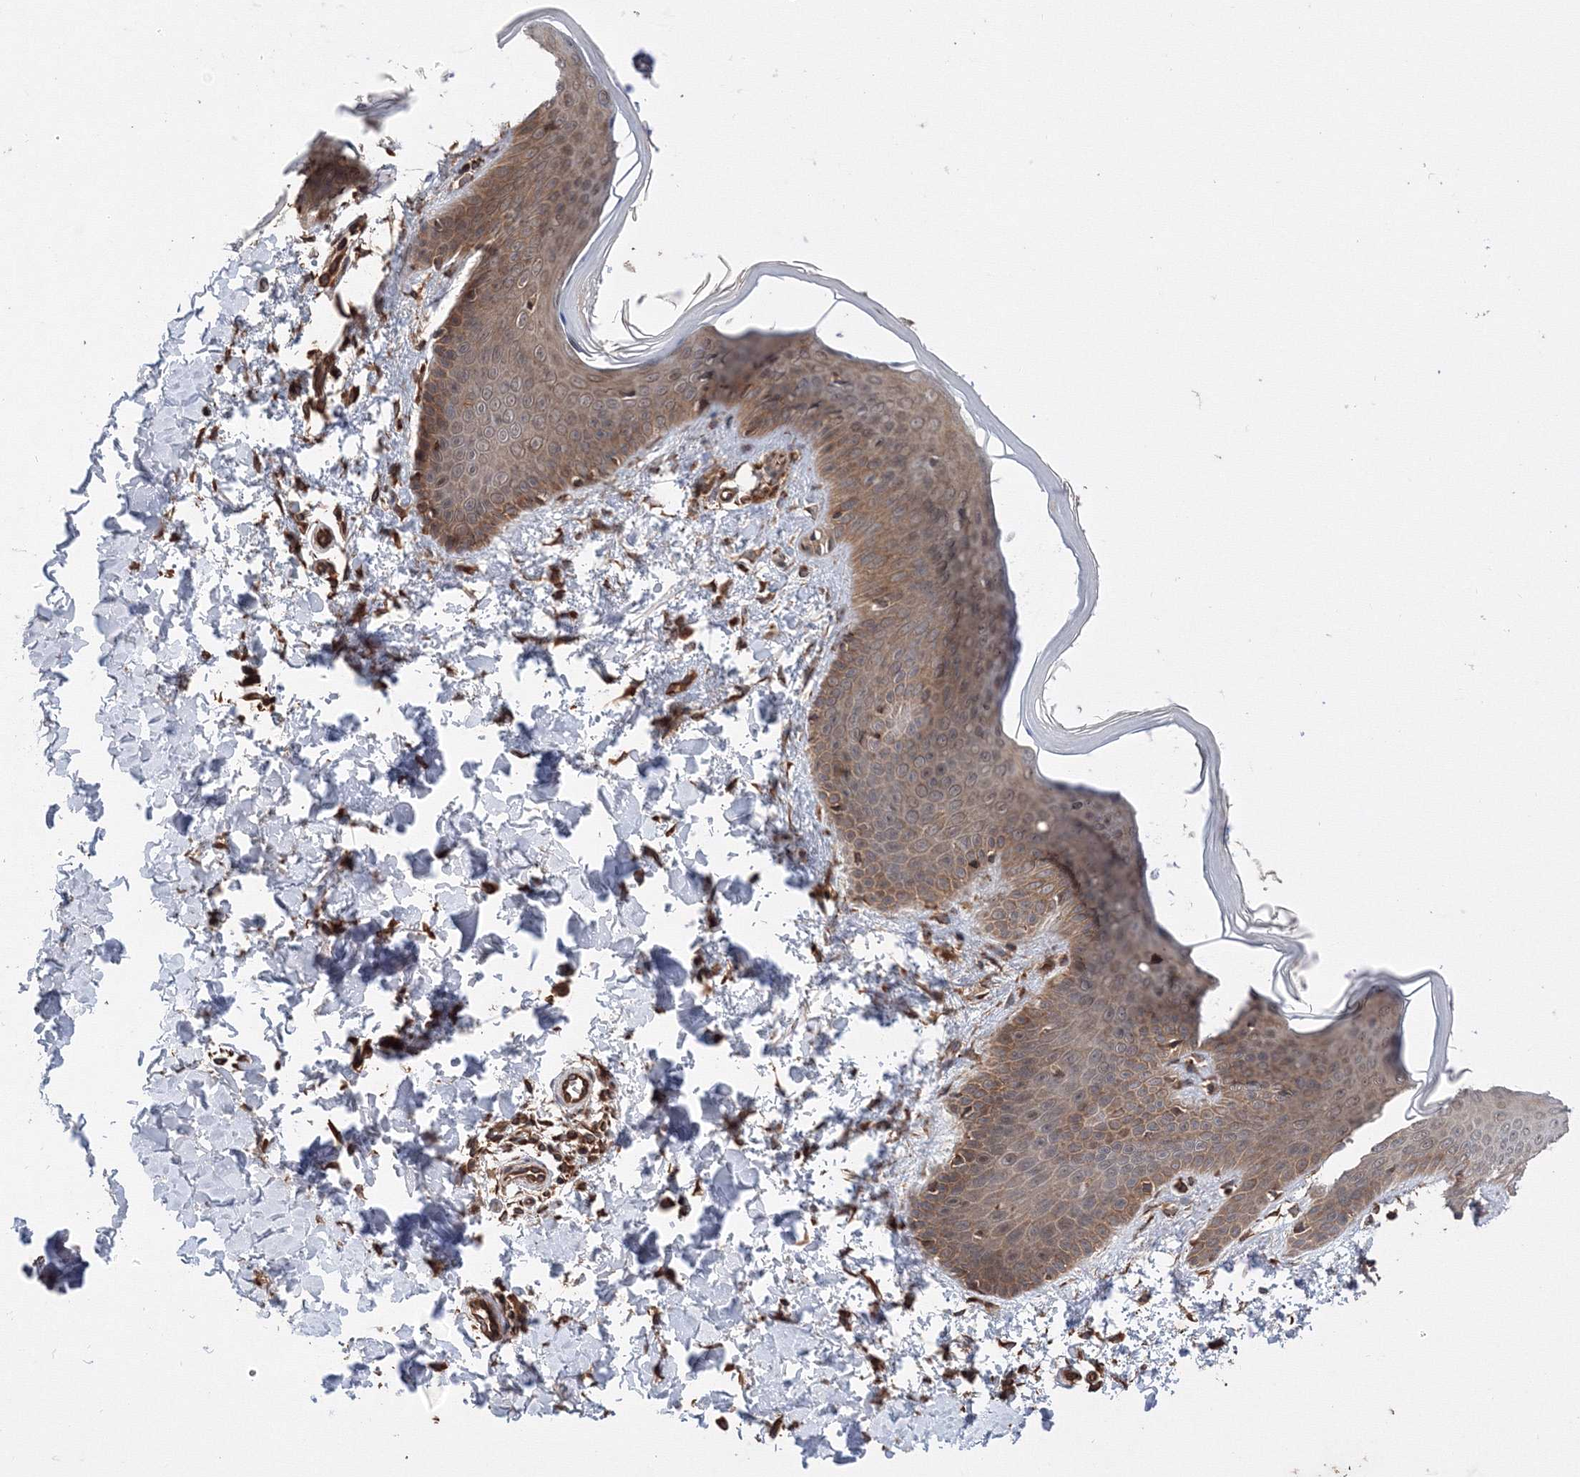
{"staining": {"intensity": "strong", "quantity": ">75%", "location": "cytoplasmic/membranous"}, "tissue": "skin", "cell_type": "Fibroblasts", "image_type": "normal", "snomed": [{"axis": "morphology", "description": "Normal tissue, NOS"}, {"axis": "topography", "description": "Skin"}], "caption": "Fibroblasts display high levels of strong cytoplasmic/membranous expression in approximately >75% of cells in benign human skin. (Brightfield microscopy of DAB IHC at high magnification).", "gene": "ATG3", "patient": {"sex": "male", "age": 36}}